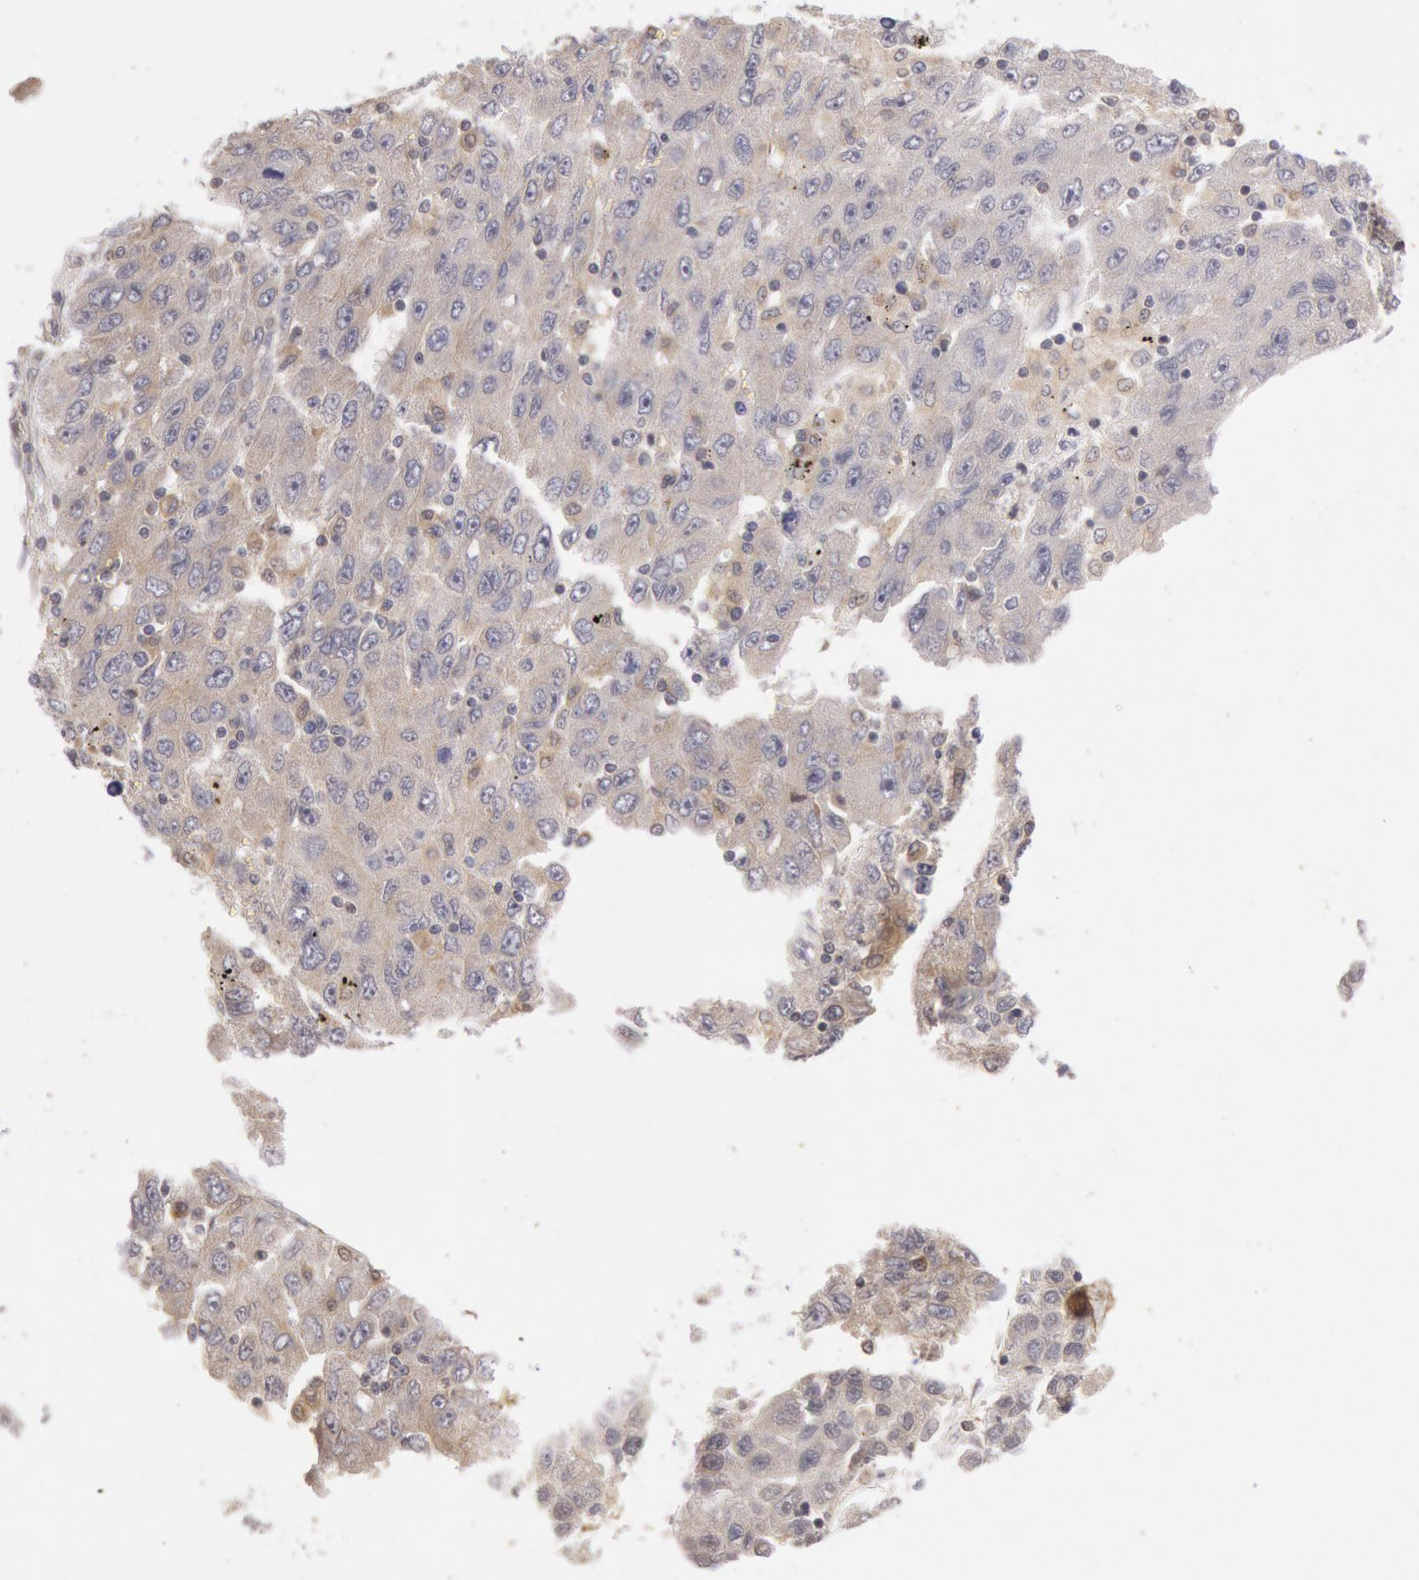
{"staining": {"intensity": "weak", "quantity": "25%-75%", "location": "cytoplasmic/membranous"}, "tissue": "liver cancer", "cell_type": "Tumor cells", "image_type": "cancer", "snomed": [{"axis": "morphology", "description": "Carcinoma, Hepatocellular, NOS"}, {"axis": "topography", "description": "Liver"}], "caption": "Liver hepatocellular carcinoma stained for a protein (brown) displays weak cytoplasmic/membranous positive expression in about 25%-75% of tumor cells.", "gene": "PLA2G6", "patient": {"sex": "male", "age": 49}}